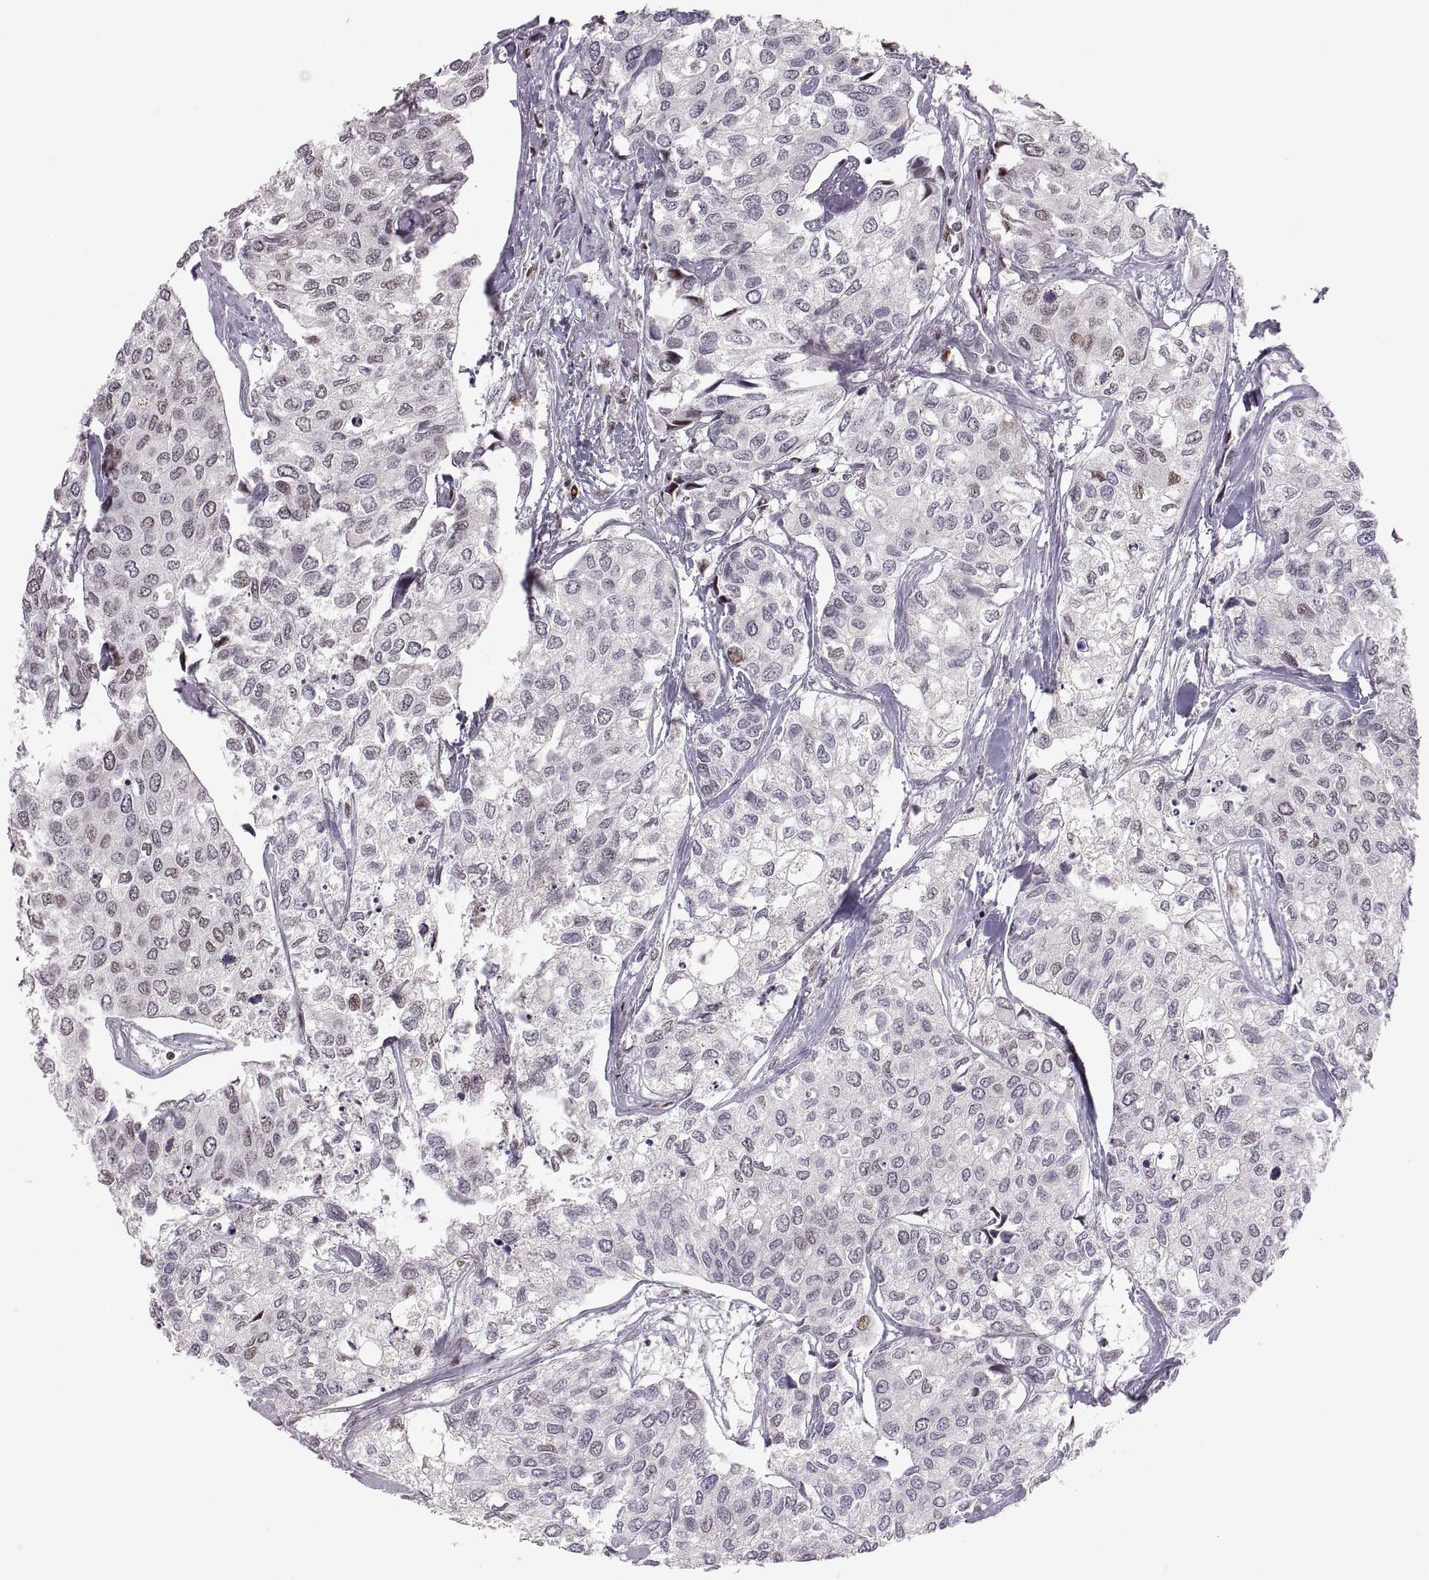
{"staining": {"intensity": "negative", "quantity": "none", "location": "none"}, "tissue": "urothelial cancer", "cell_type": "Tumor cells", "image_type": "cancer", "snomed": [{"axis": "morphology", "description": "Urothelial carcinoma, High grade"}, {"axis": "topography", "description": "Urinary bladder"}], "caption": "This is a image of immunohistochemistry staining of urothelial cancer, which shows no positivity in tumor cells.", "gene": "SNAI1", "patient": {"sex": "male", "age": 73}}